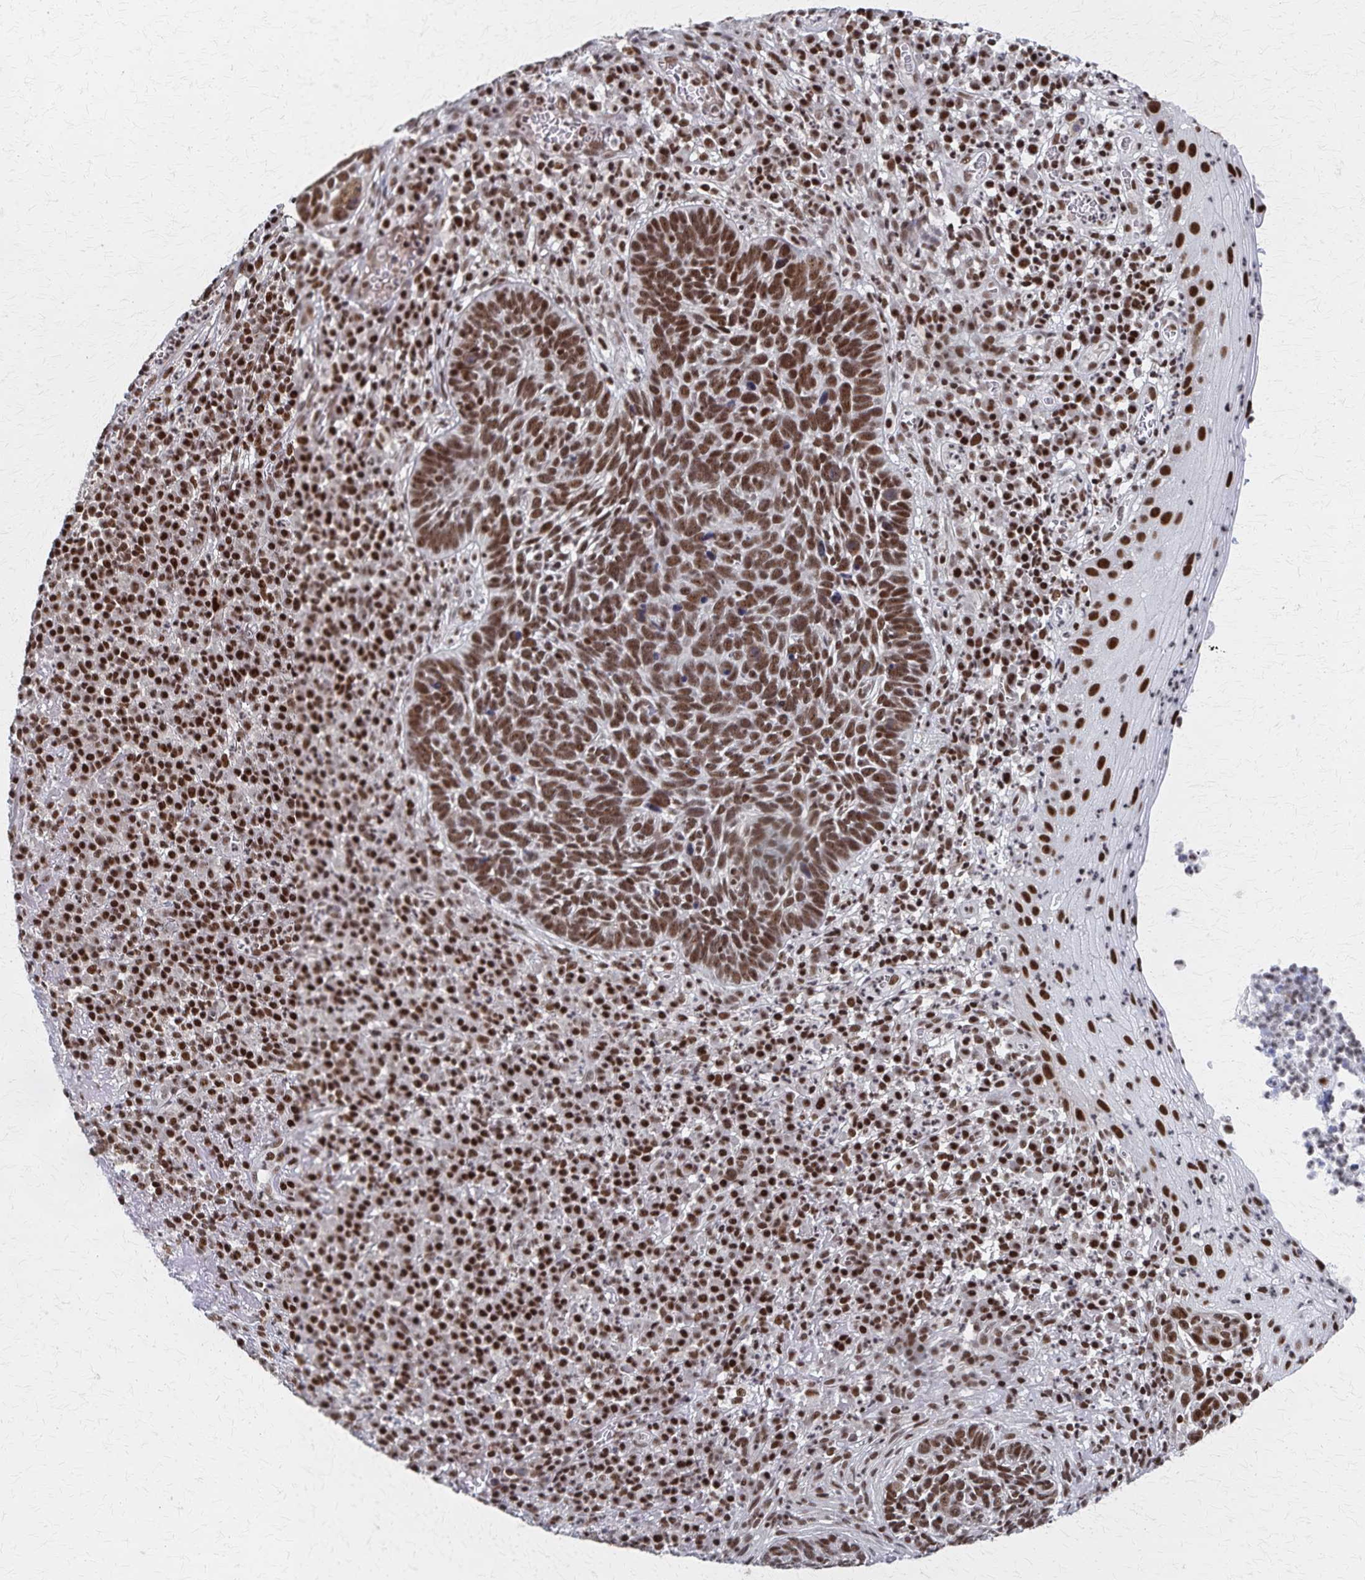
{"staining": {"intensity": "moderate", "quantity": ">75%", "location": "nuclear"}, "tissue": "skin cancer", "cell_type": "Tumor cells", "image_type": "cancer", "snomed": [{"axis": "morphology", "description": "Basal cell carcinoma"}, {"axis": "topography", "description": "Skin"}, {"axis": "topography", "description": "Skin of face"}], "caption": "About >75% of tumor cells in human skin cancer (basal cell carcinoma) display moderate nuclear protein positivity as visualized by brown immunohistochemical staining.", "gene": "GTF2B", "patient": {"sex": "female", "age": 95}}